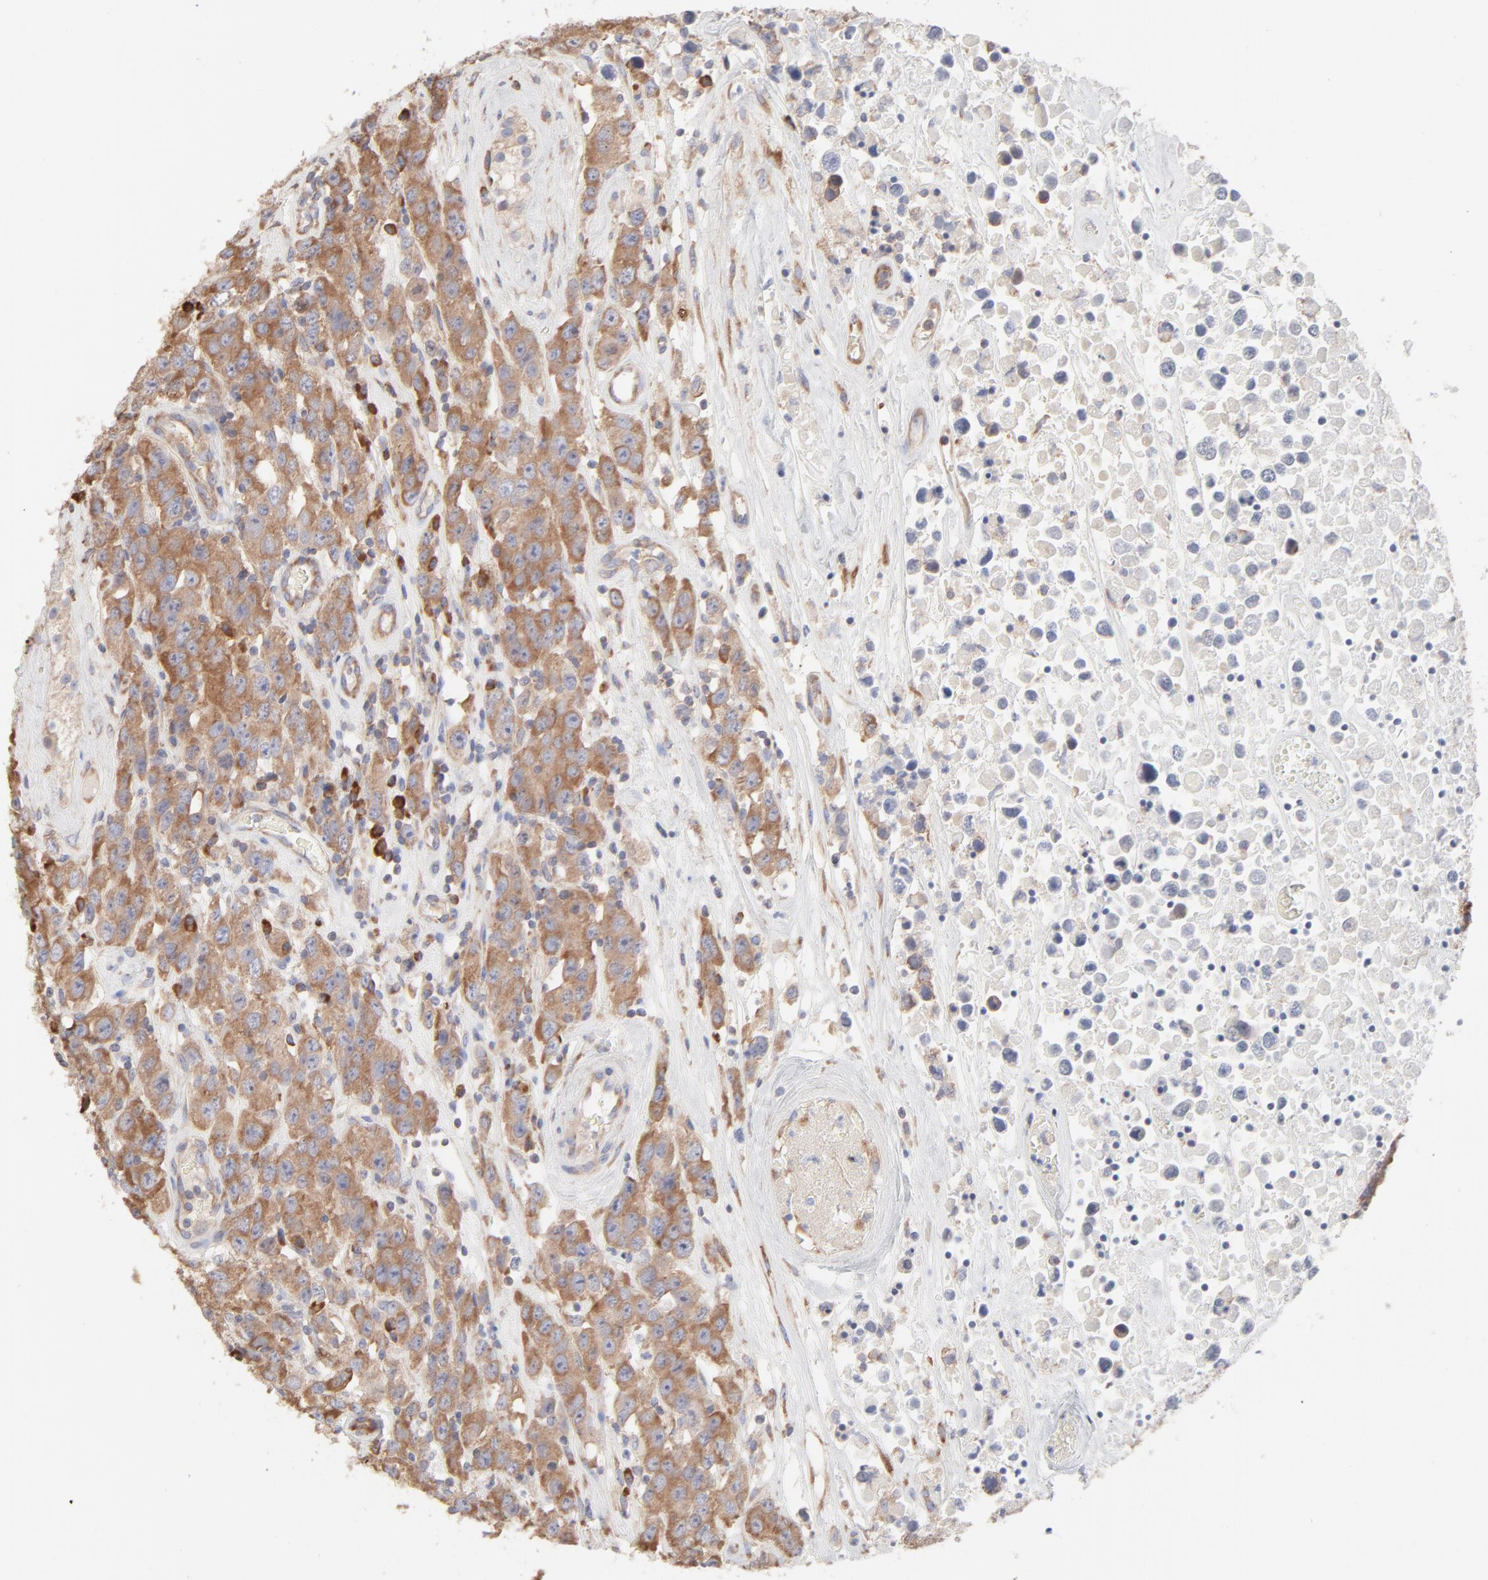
{"staining": {"intensity": "moderate", "quantity": ">75%", "location": "cytoplasmic/membranous"}, "tissue": "testis cancer", "cell_type": "Tumor cells", "image_type": "cancer", "snomed": [{"axis": "morphology", "description": "Seminoma, NOS"}, {"axis": "topography", "description": "Testis"}], "caption": "Approximately >75% of tumor cells in human testis seminoma reveal moderate cytoplasmic/membranous protein positivity as visualized by brown immunohistochemical staining.", "gene": "RPS21", "patient": {"sex": "male", "age": 52}}